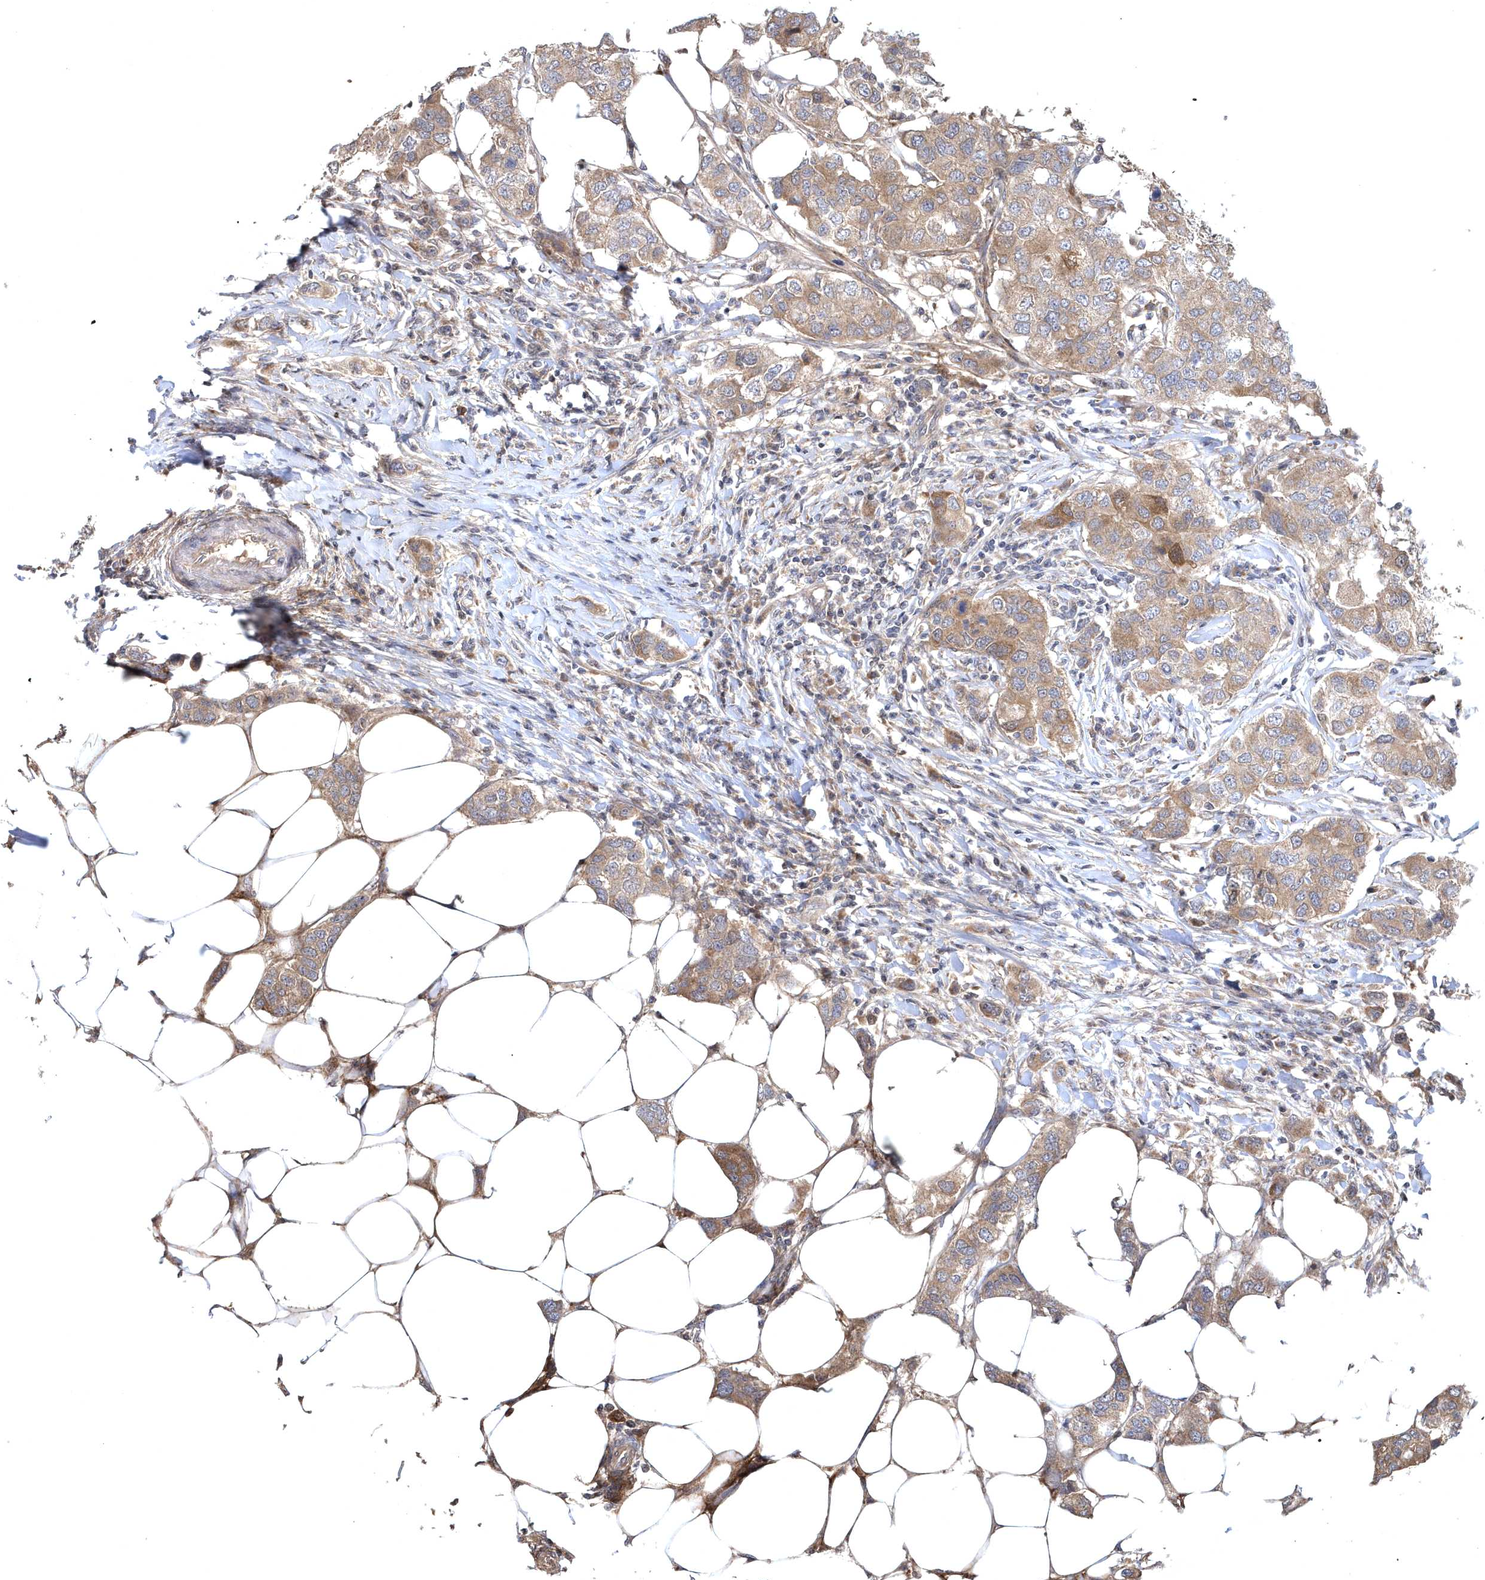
{"staining": {"intensity": "moderate", "quantity": ">75%", "location": "cytoplasmic/membranous"}, "tissue": "breast cancer", "cell_type": "Tumor cells", "image_type": "cancer", "snomed": [{"axis": "morphology", "description": "Duct carcinoma"}, {"axis": "topography", "description": "Breast"}], "caption": "Breast invasive ductal carcinoma stained for a protein (brown) exhibits moderate cytoplasmic/membranous positive expression in approximately >75% of tumor cells.", "gene": "HMGCS1", "patient": {"sex": "female", "age": 50}}